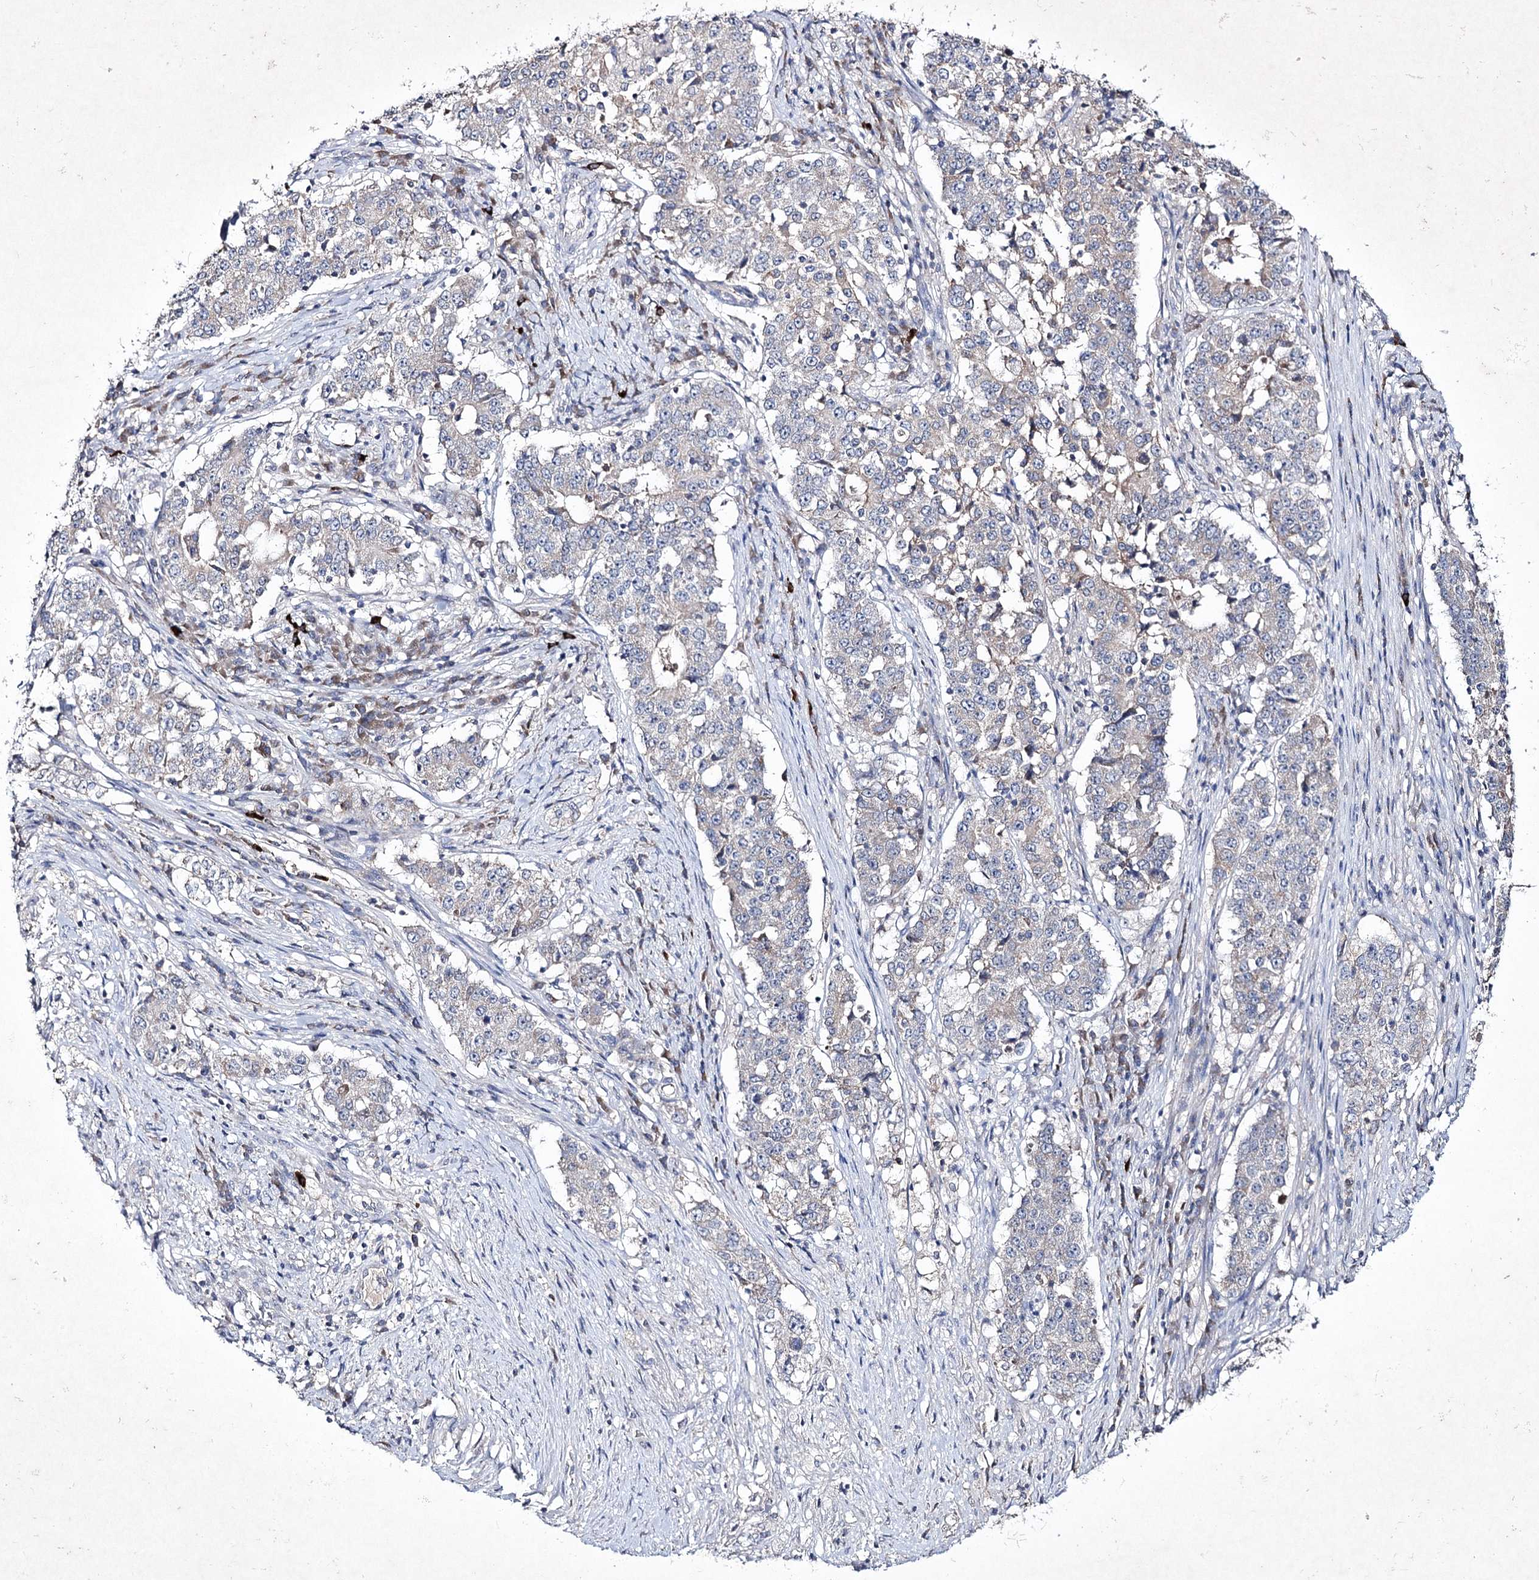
{"staining": {"intensity": "weak", "quantity": "<25%", "location": "cytoplasmic/membranous"}, "tissue": "stomach cancer", "cell_type": "Tumor cells", "image_type": "cancer", "snomed": [{"axis": "morphology", "description": "Adenocarcinoma, NOS"}, {"axis": "topography", "description": "Stomach"}], "caption": "Human adenocarcinoma (stomach) stained for a protein using immunohistochemistry (IHC) displays no staining in tumor cells.", "gene": "SEMA4G", "patient": {"sex": "male", "age": 59}}